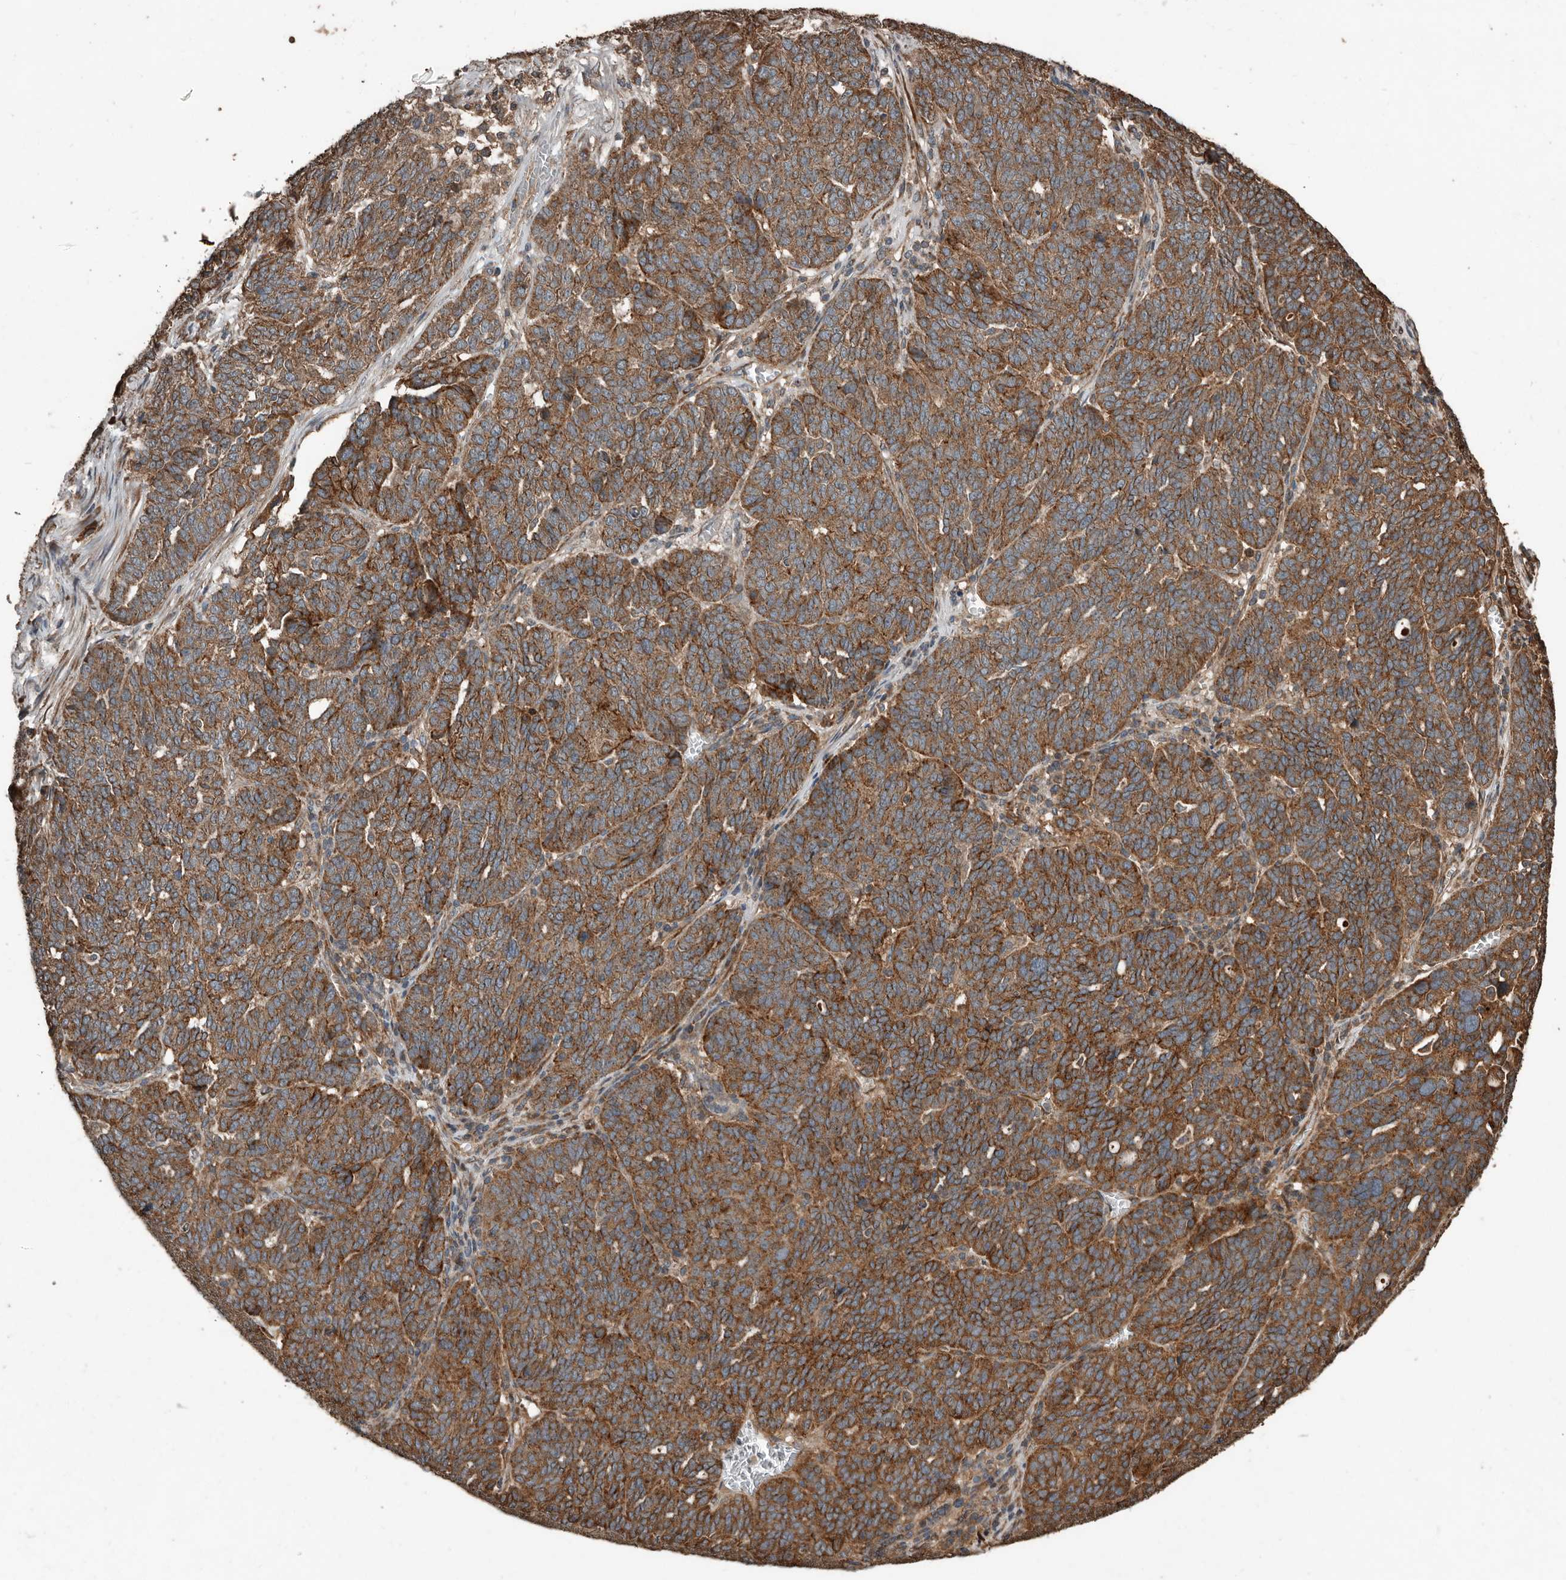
{"staining": {"intensity": "strong", "quantity": ">75%", "location": "cytoplasmic/membranous"}, "tissue": "ovarian cancer", "cell_type": "Tumor cells", "image_type": "cancer", "snomed": [{"axis": "morphology", "description": "Cystadenocarcinoma, serous, NOS"}, {"axis": "topography", "description": "Ovary"}], "caption": "High-power microscopy captured an immunohistochemistry image of ovarian serous cystadenocarcinoma, revealing strong cytoplasmic/membranous positivity in approximately >75% of tumor cells.", "gene": "RNF207", "patient": {"sex": "female", "age": 59}}